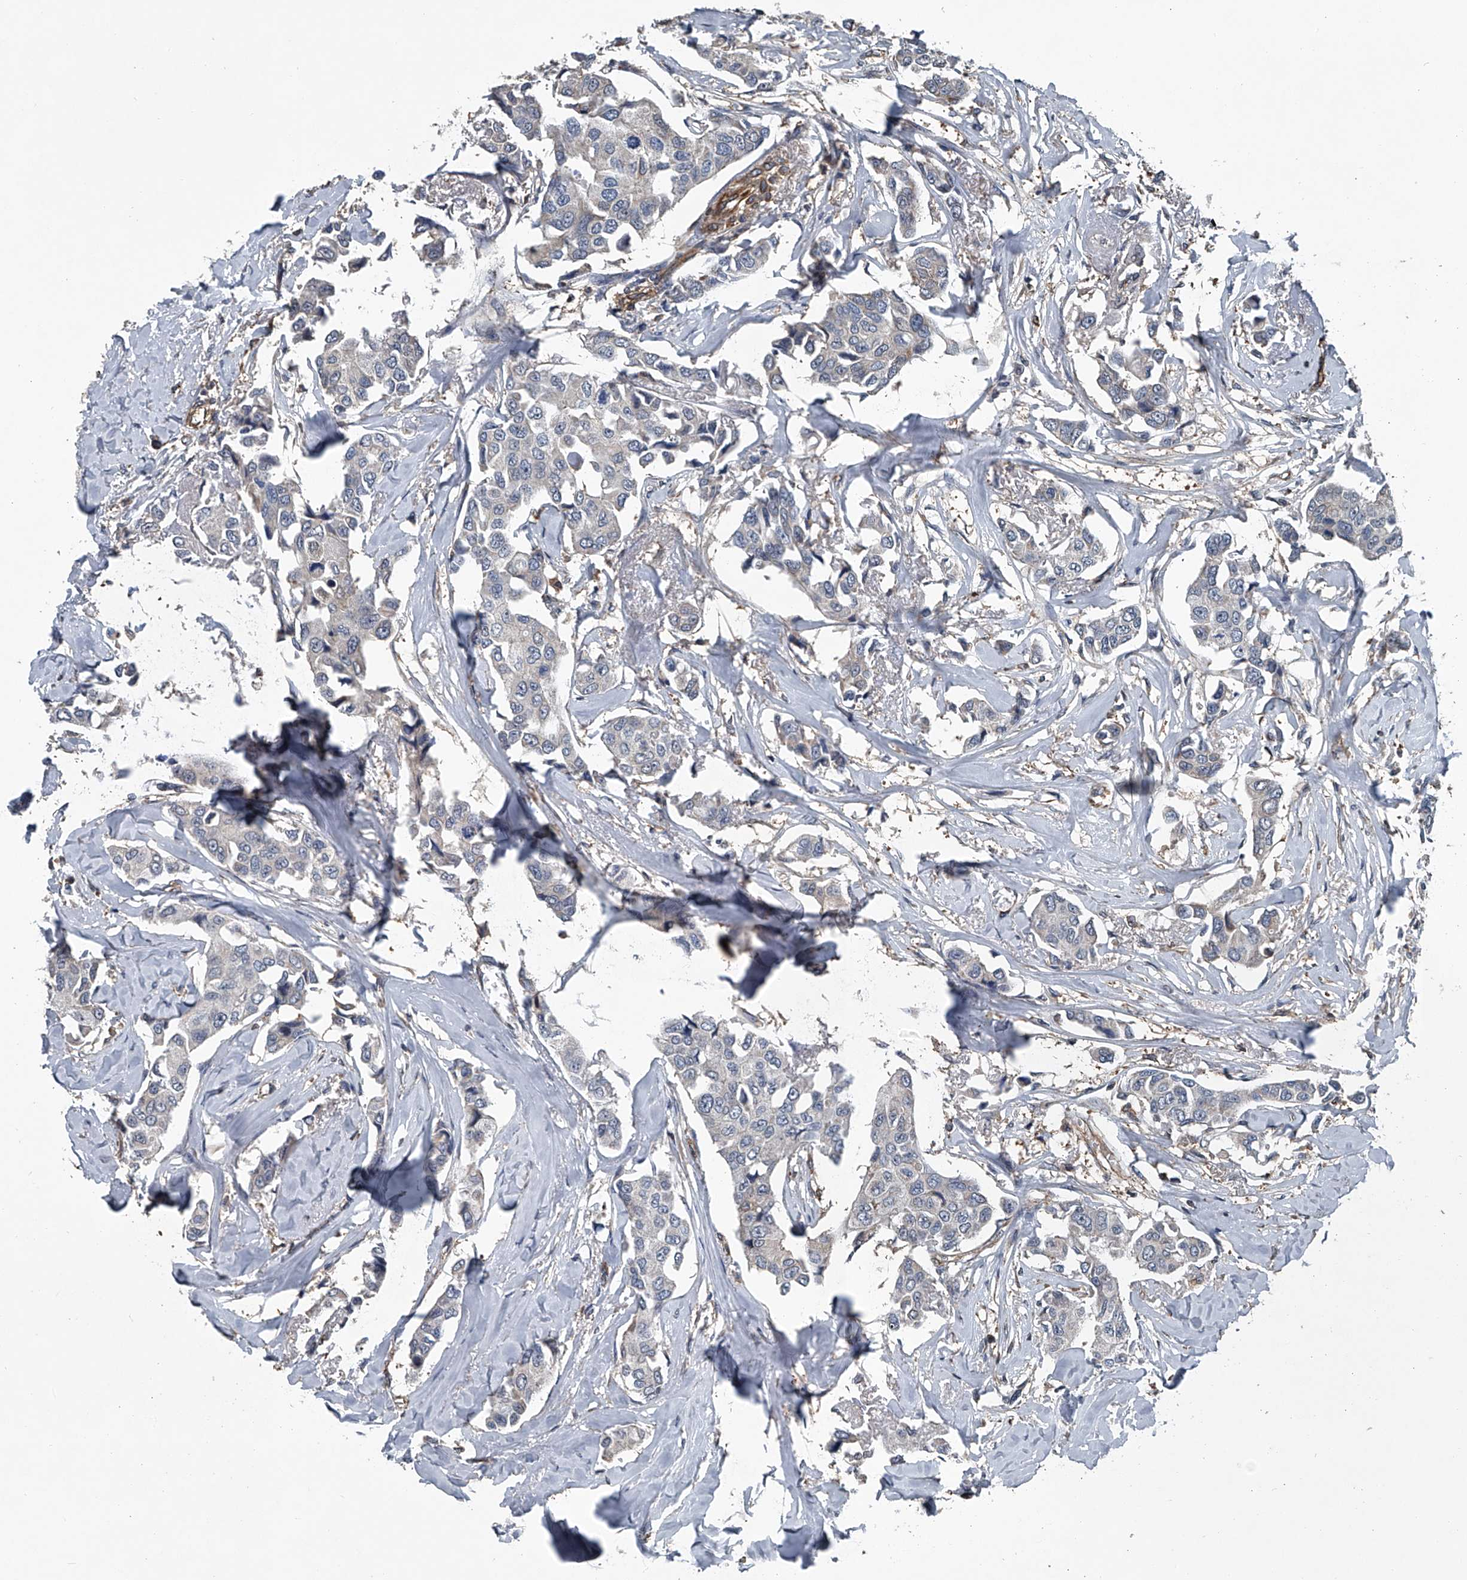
{"staining": {"intensity": "negative", "quantity": "none", "location": "none"}, "tissue": "breast cancer", "cell_type": "Tumor cells", "image_type": "cancer", "snomed": [{"axis": "morphology", "description": "Duct carcinoma"}, {"axis": "topography", "description": "Breast"}], "caption": "There is no significant expression in tumor cells of breast cancer (invasive ductal carcinoma).", "gene": "LDLRAD2", "patient": {"sex": "female", "age": 80}}